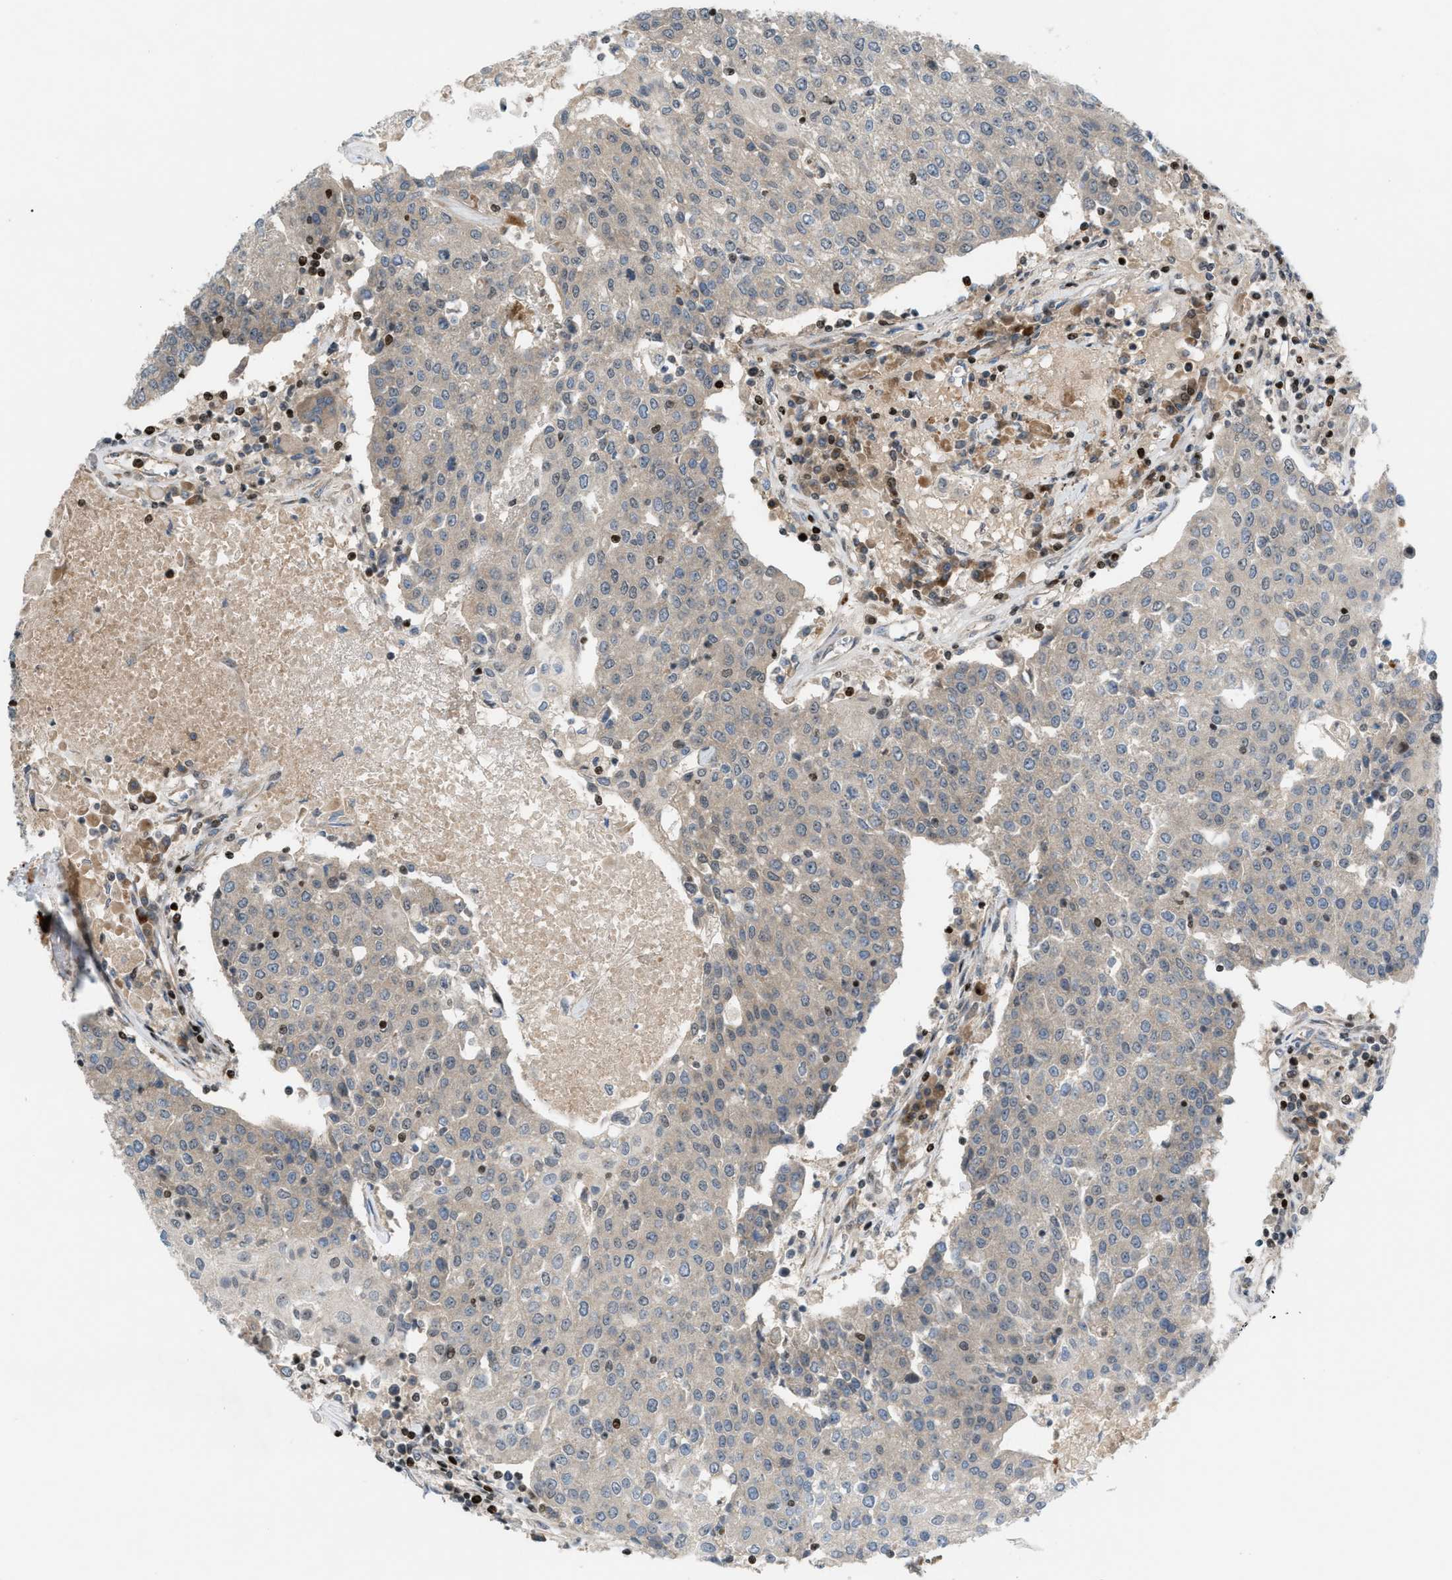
{"staining": {"intensity": "negative", "quantity": "none", "location": "none"}, "tissue": "urothelial cancer", "cell_type": "Tumor cells", "image_type": "cancer", "snomed": [{"axis": "morphology", "description": "Urothelial carcinoma, High grade"}, {"axis": "topography", "description": "Urinary bladder"}], "caption": "The photomicrograph shows no staining of tumor cells in urothelial cancer. (DAB (3,3'-diaminobenzidine) immunohistochemistry with hematoxylin counter stain).", "gene": "ZNF276", "patient": {"sex": "female", "age": 85}}